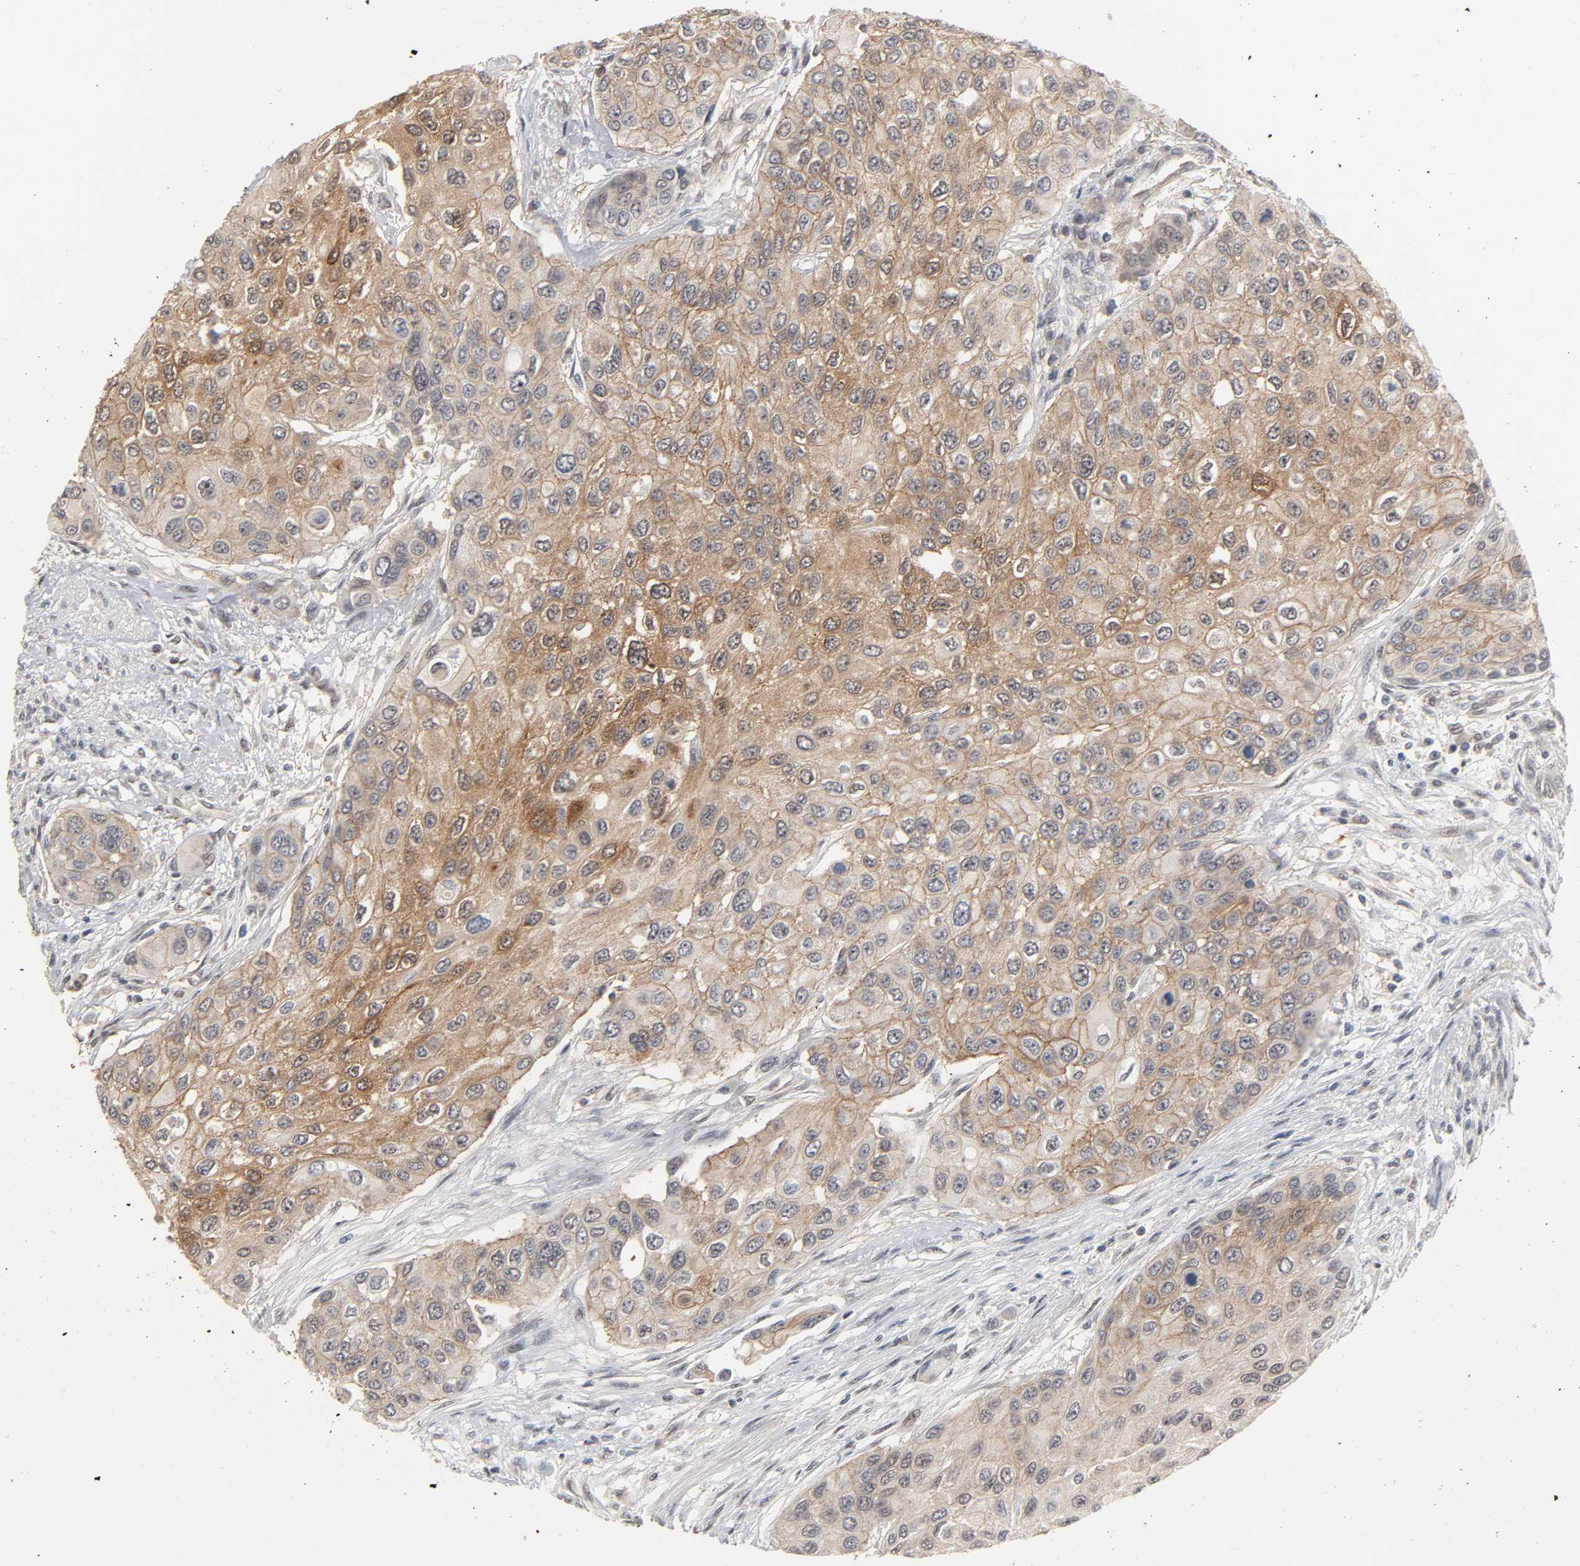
{"staining": {"intensity": "moderate", "quantity": ">75%", "location": "cytoplasmic/membranous"}, "tissue": "urothelial cancer", "cell_type": "Tumor cells", "image_type": "cancer", "snomed": [{"axis": "morphology", "description": "Urothelial carcinoma, High grade"}, {"axis": "topography", "description": "Urinary bladder"}], "caption": "Brown immunohistochemical staining in high-grade urothelial carcinoma displays moderate cytoplasmic/membranous expression in approximately >75% of tumor cells.", "gene": "HTR1E", "patient": {"sex": "female", "age": 56}}